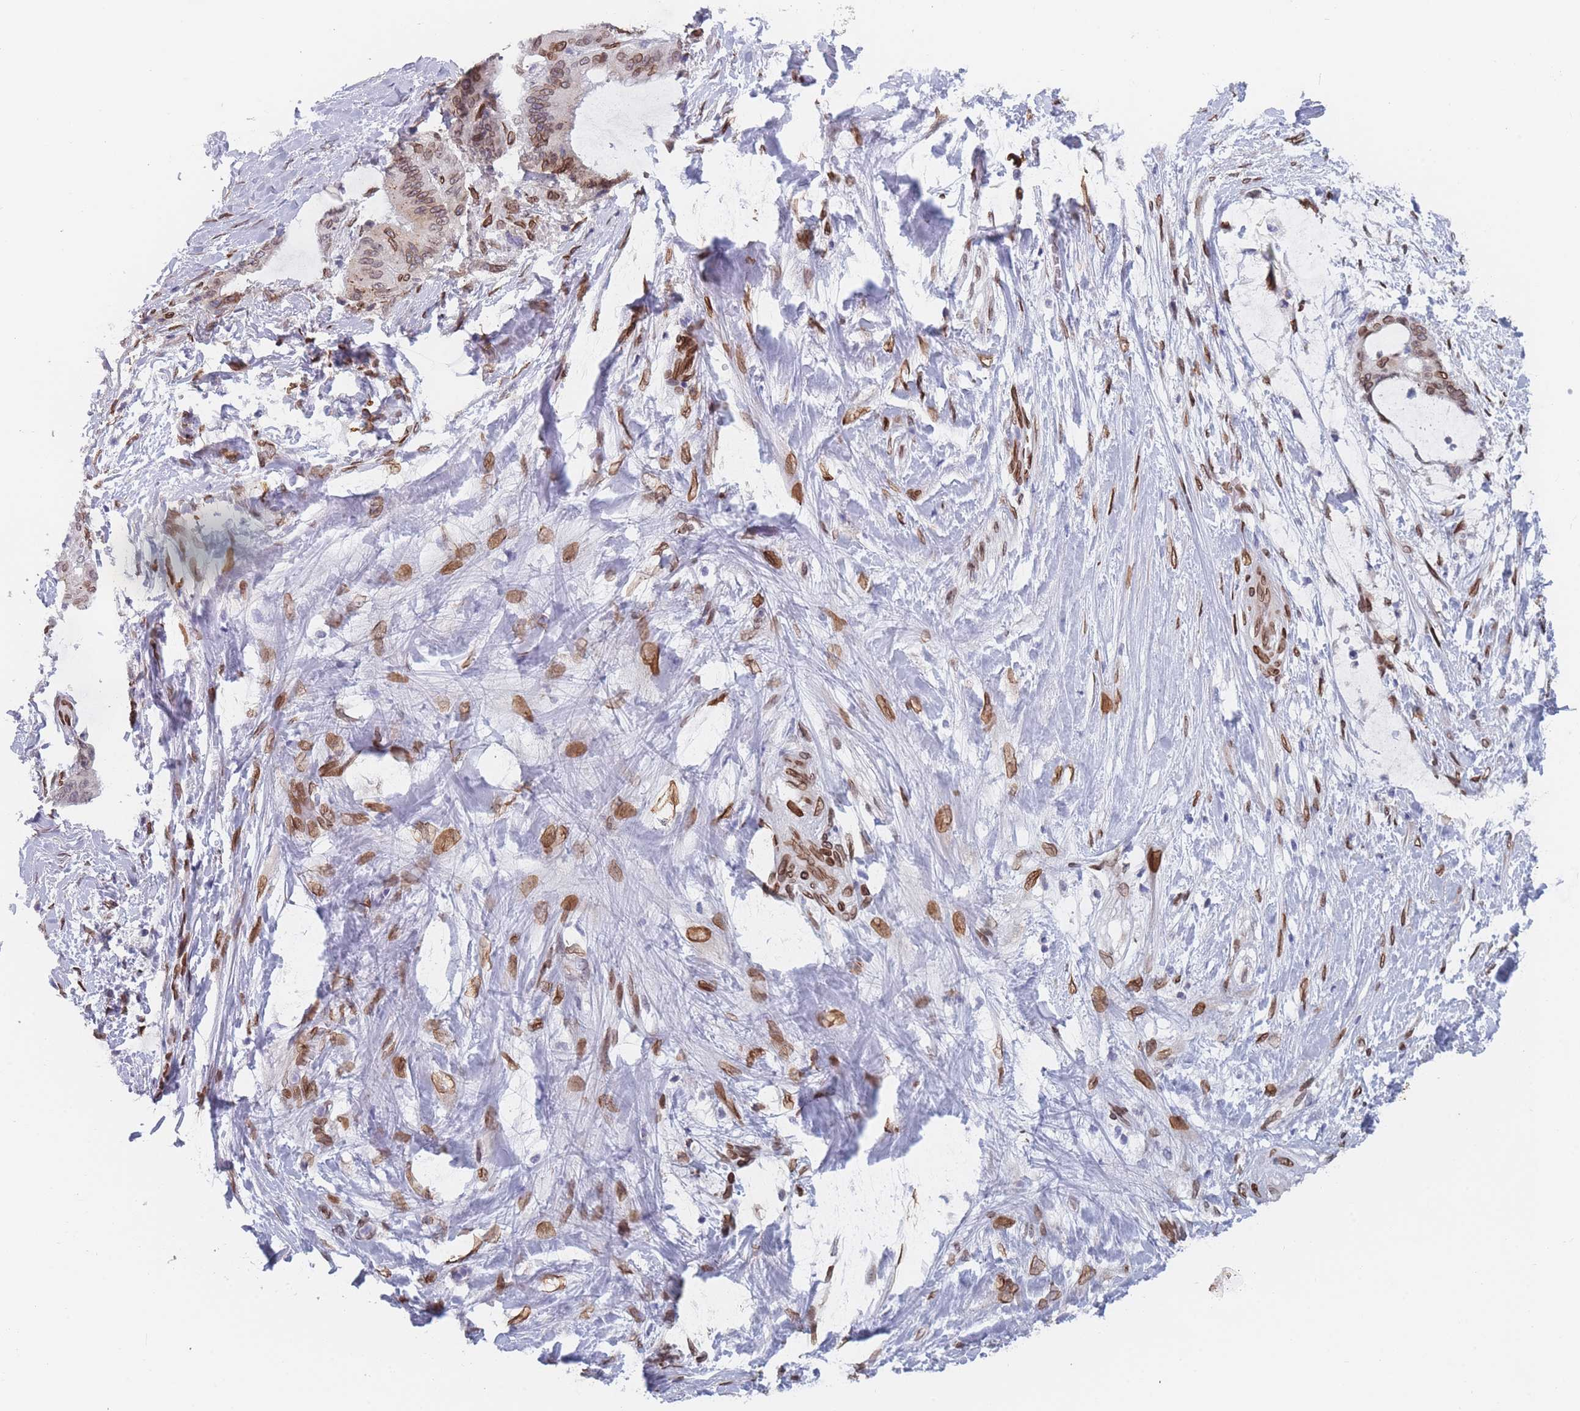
{"staining": {"intensity": "strong", "quantity": ">75%", "location": "cytoplasmic/membranous,nuclear"}, "tissue": "liver cancer", "cell_type": "Tumor cells", "image_type": "cancer", "snomed": [{"axis": "morphology", "description": "Normal tissue, NOS"}, {"axis": "morphology", "description": "Cholangiocarcinoma"}, {"axis": "topography", "description": "Liver"}, {"axis": "topography", "description": "Peripheral nerve tissue"}], "caption": "This image displays IHC staining of human liver cancer (cholangiocarcinoma), with high strong cytoplasmic/membranous and nuclear expression in approximately >75% of tumor cells.", "gene": "ZBTB1", "patient": {"sex": "female", "age": 73}}